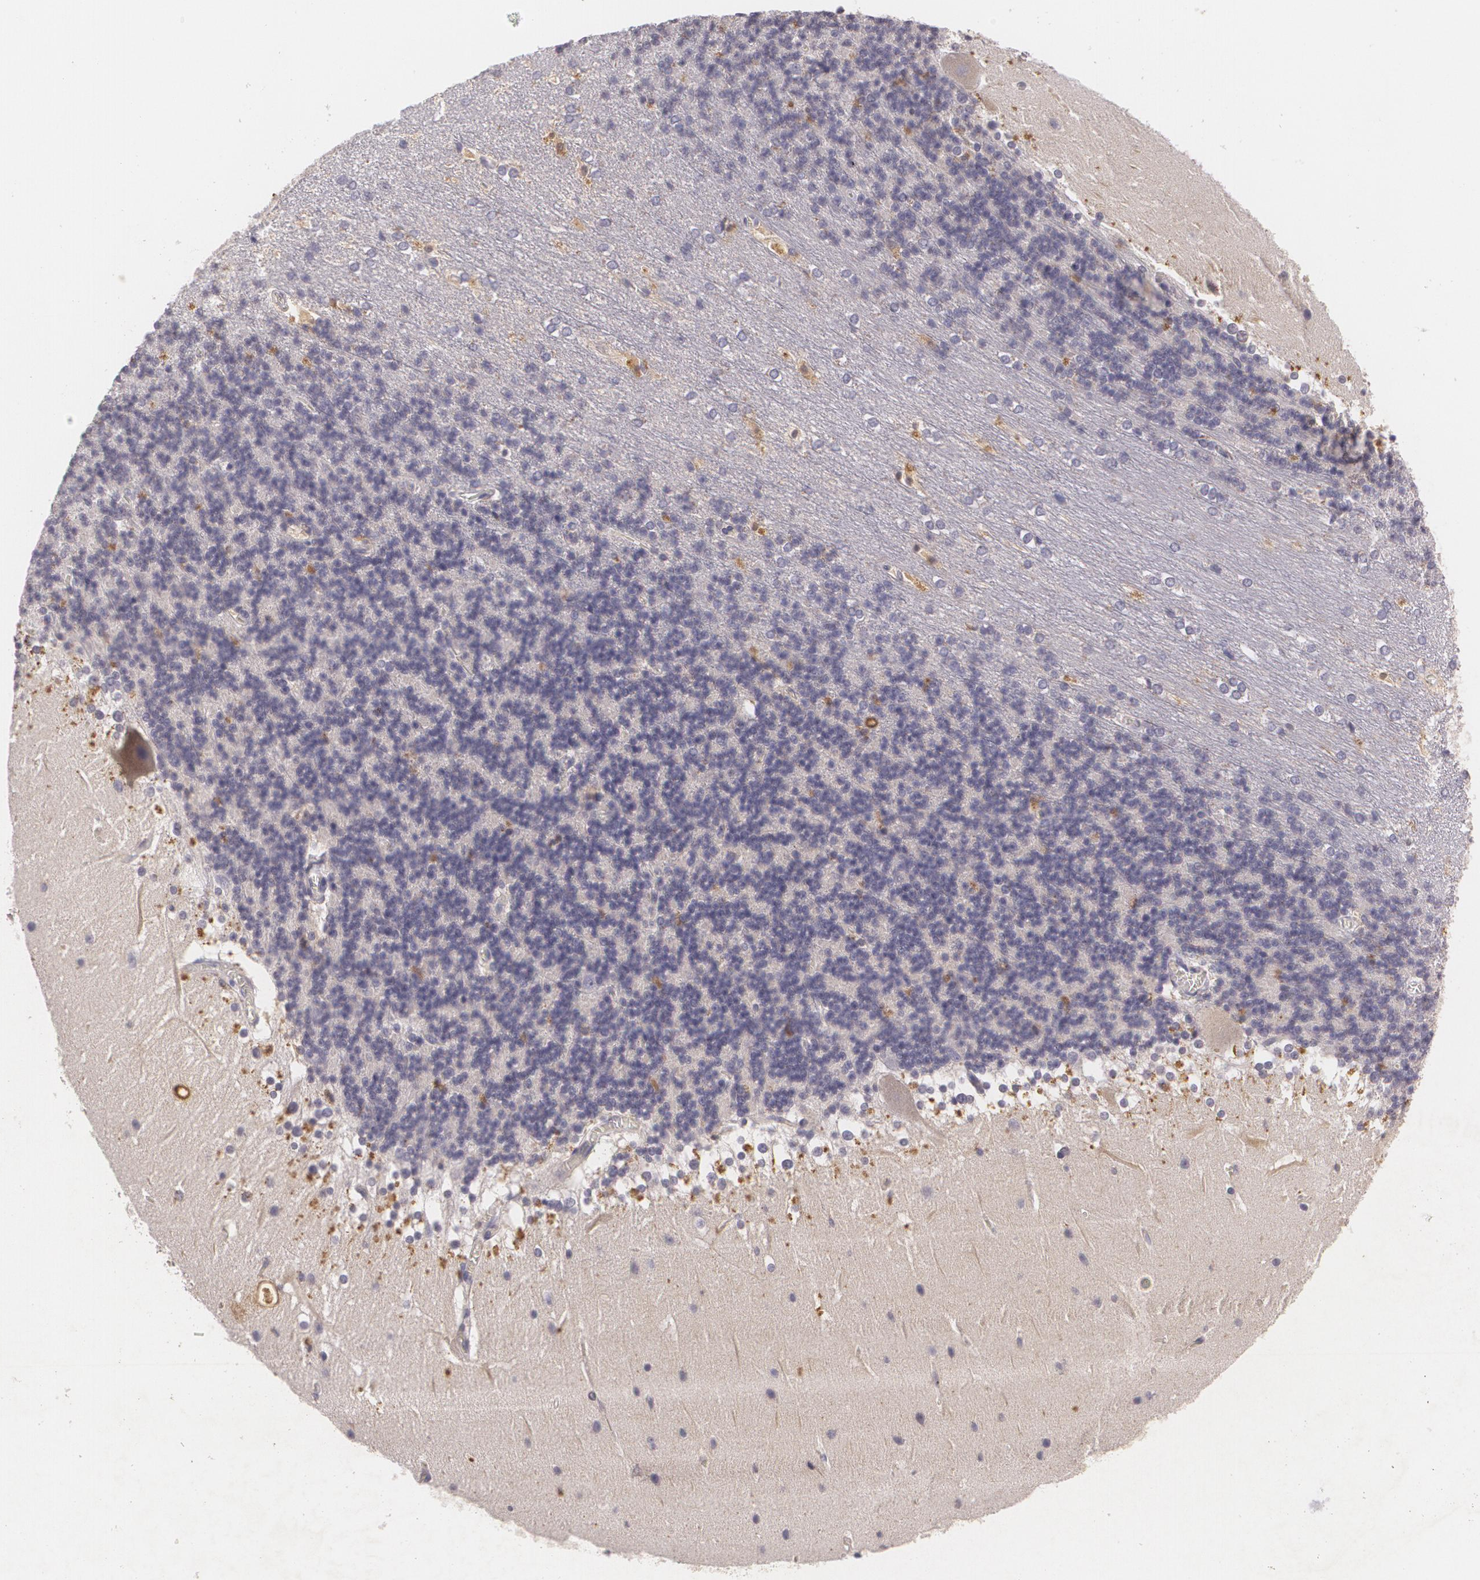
{"staining": {"intensity": "negative", "quantity": "none", "location": "none"}, "tissue": "cerebellum", "cell_type": "Cells in granular layer", "image_type": "normal", "snomed": [{"axis": "morphology", "description": "Normal tissue, NOS"}, {"axis": "topography", "description": "Cerebellum"}], "caption": "The immunohistochemistry image has no significant expression in cells in granular layer of cerebellum. (DAB immunohistochemistry (IHC) visualized using brightfield microscopy, high magnification).", "gene": "KCNA4", "patient": {"sex": "female", "age": 19}}